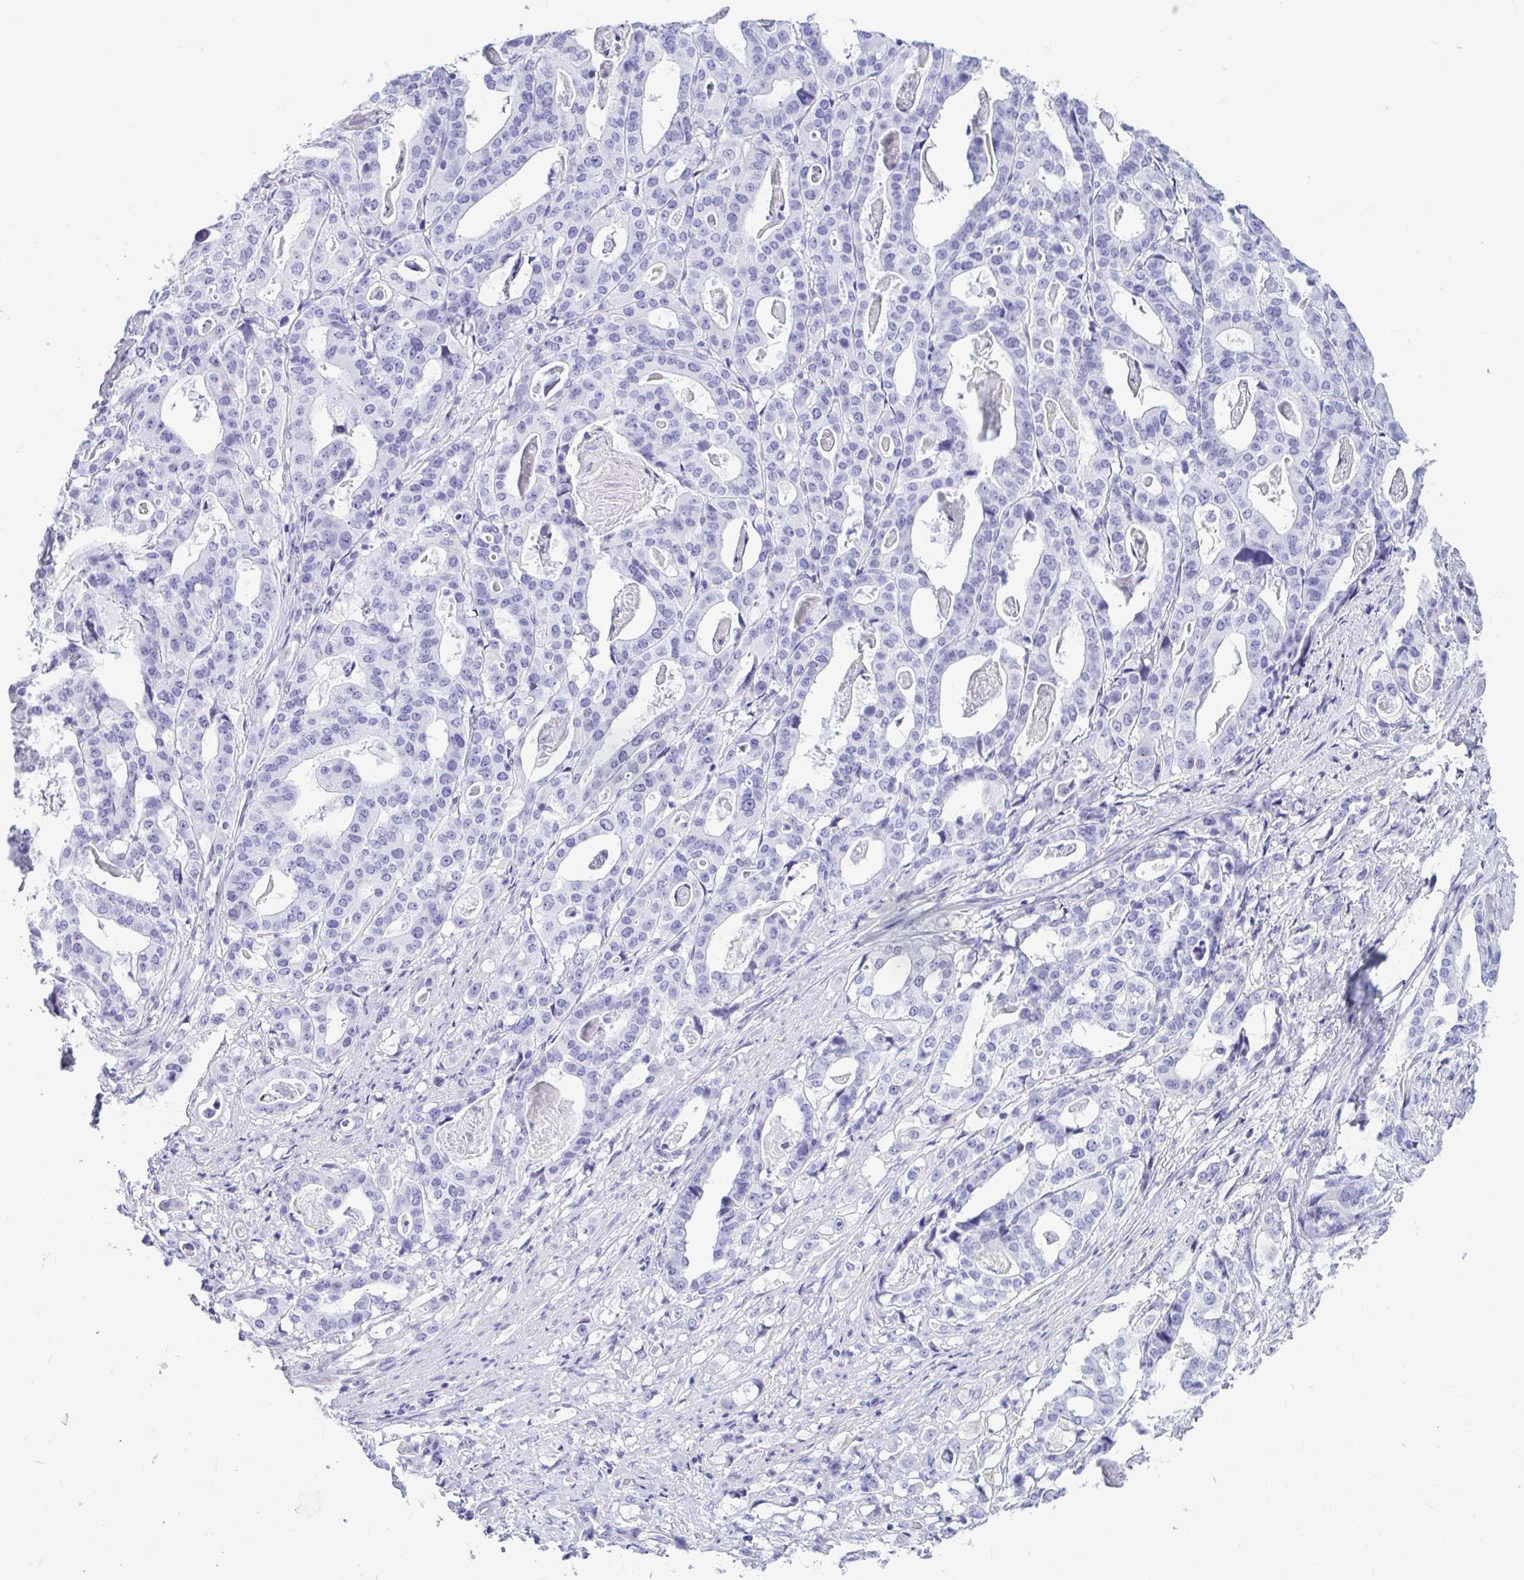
{"staining": {"intensity": "negative", "quantity": "none", "location": "none"}, "tissue": "stomach cancer", "cell_type": "Tumor cells", "image_type": "cancer", "snomed": [{"axis": "morphology", "description": "Adenocarcinoma, NOS"}, {"axis": "topography", "description": "Stomach"}], "caption": "Immunohistochemical staining of adenocarcinoma (stomach) demonstrates no significant positivity in tumor cells.", "gene": "OR5J2", "patient": {"sex": "male", "age": 48}}